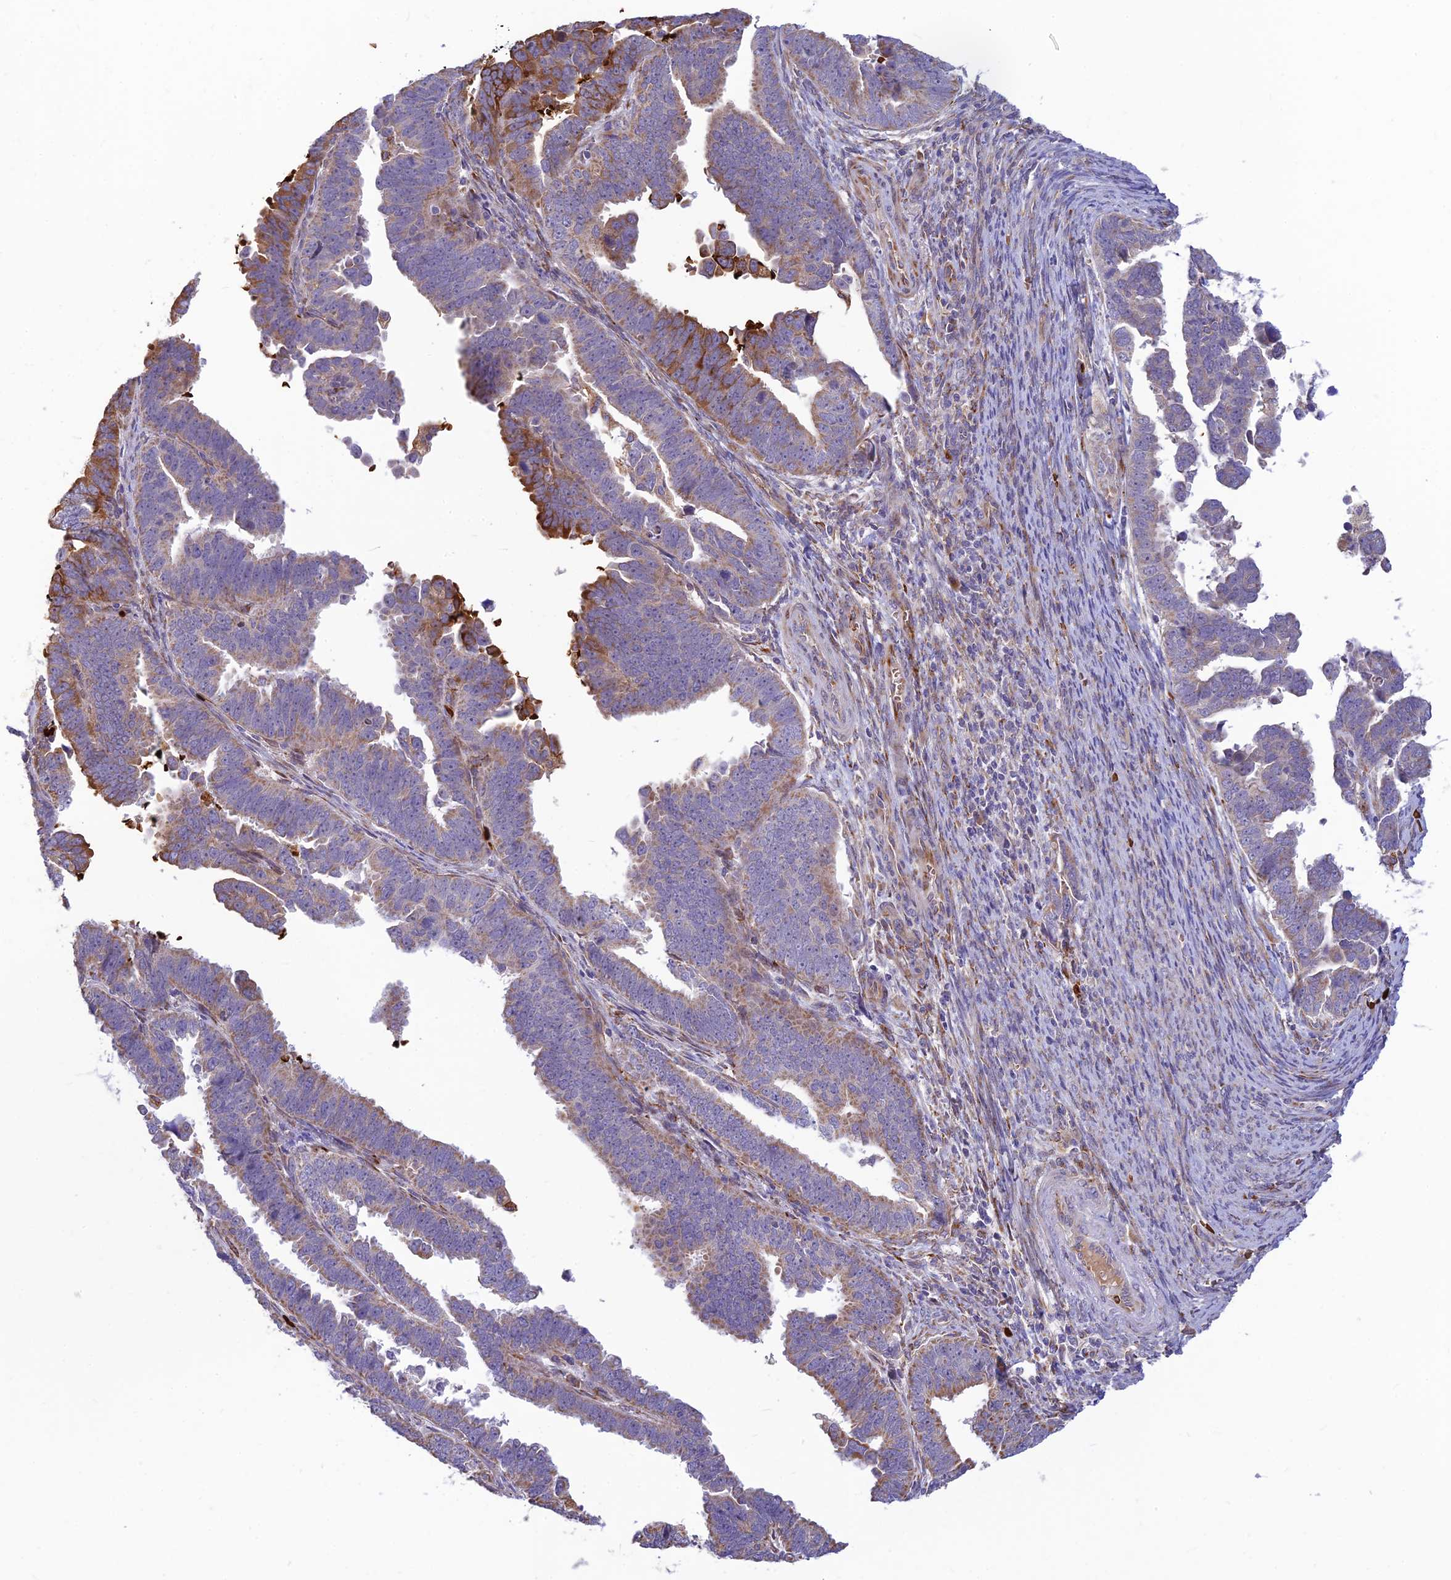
{"staining": {"intensity": "moderate", "quantity": "<25%", "location": "cytoplasmic/membranous"}, "tissue": "endometrial cancer", "cell_type": "Tumor cells", "image_type": "cancer", "snomed": [{"axis": "morphology", "description": "Adenocarcinoma, NOS"}, {"axis": "topography", "description": "Endometrium"}], "caption": "The micrograph exhibits a brown stain indicating the presence of a protein in the cytoplasmic/membranous of tumor cells in adenocarcinoma (endometrial). Immunohistochemistry (ihc) stains the protein in brown and the nuclei are stained blue.", "gene": "UFSP2", "patient": {"sex": "female", "age": 75}}